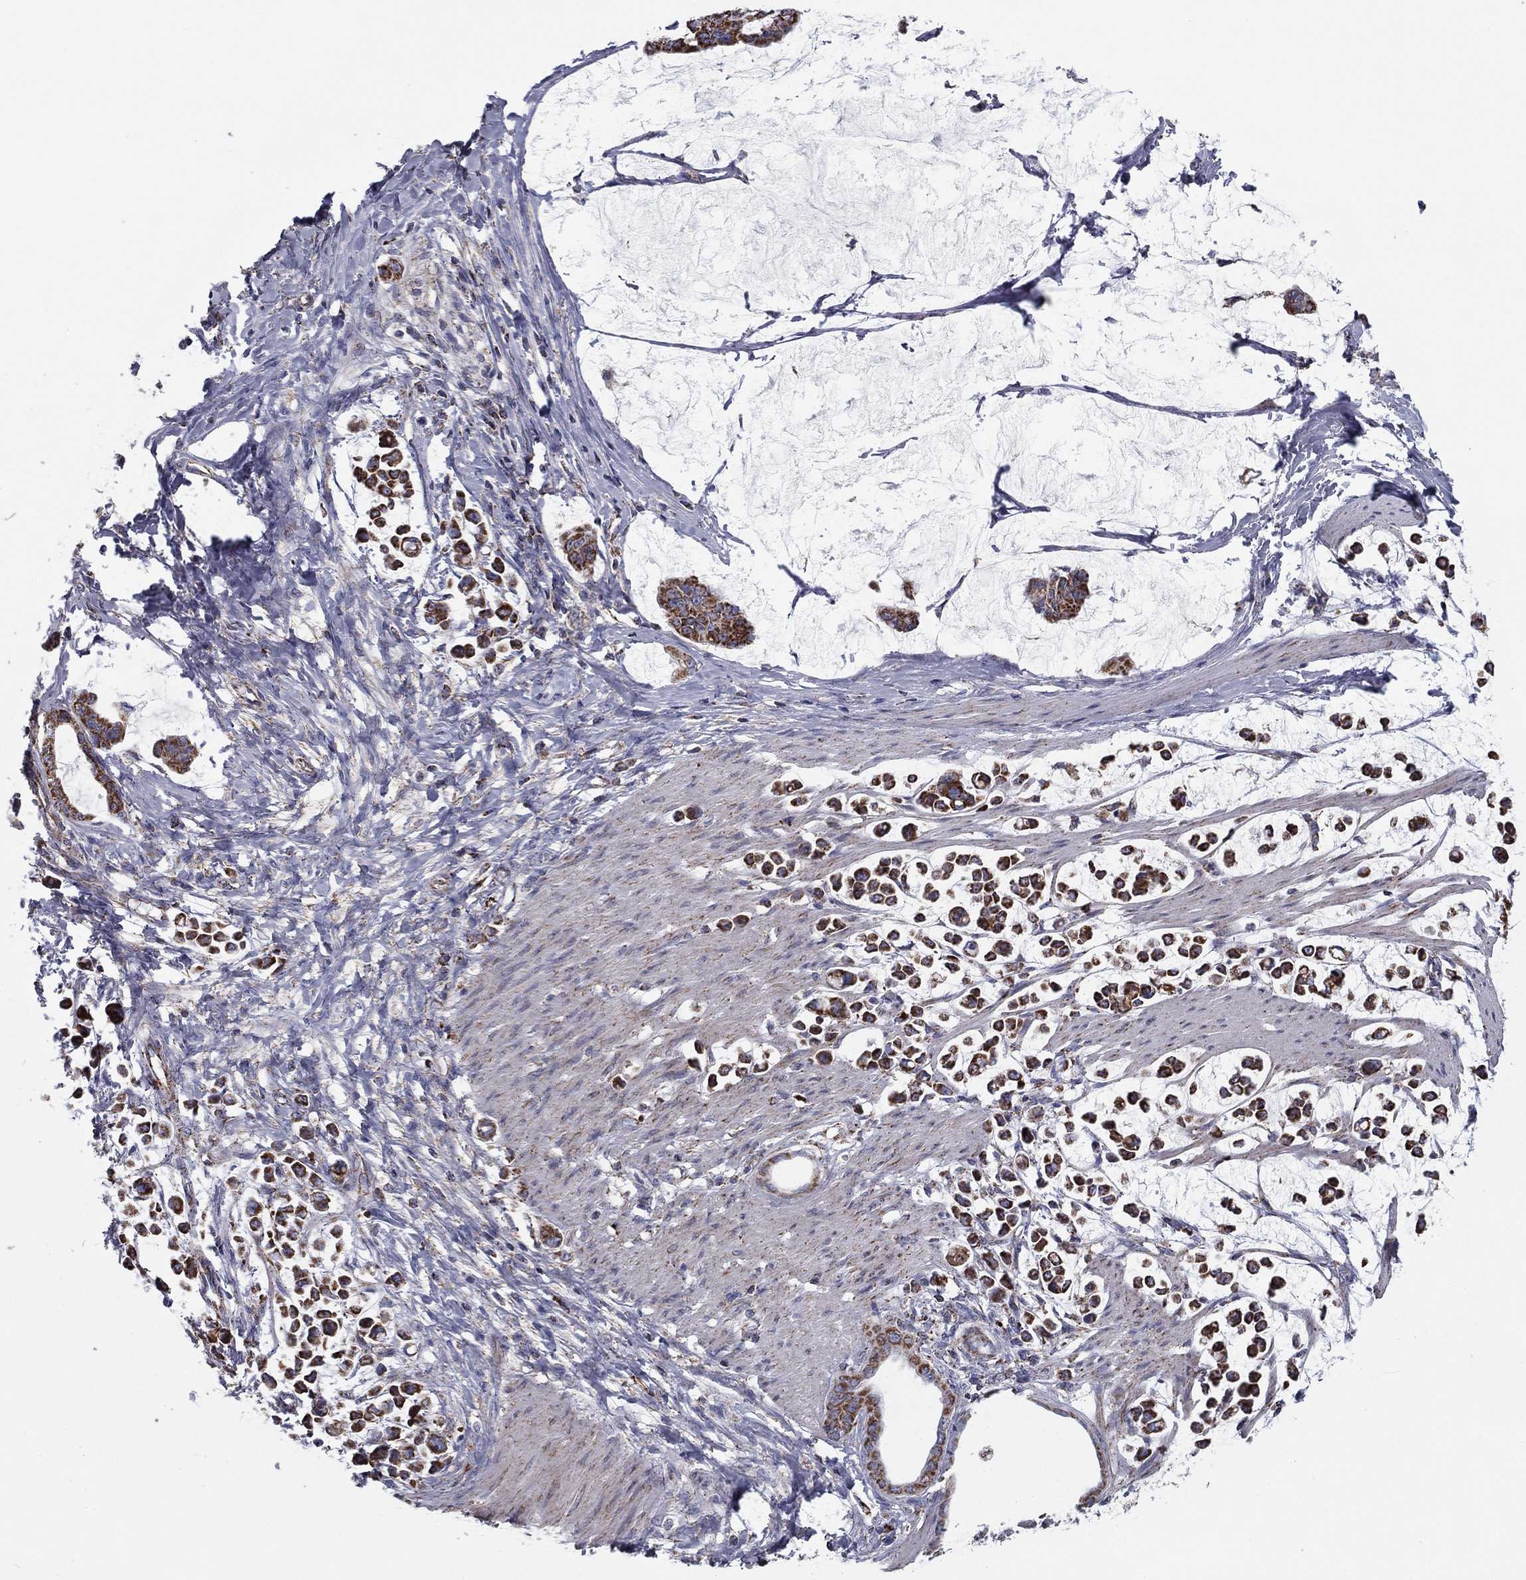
{"staining": {"intensity": "strong", "quantity": ">75%", "location": "cytoplasmic/membranous"}, "tissue": "stomach cancer", "cell_type": "Tumor cells", "image_type": "cancer", "snomed": [{"axis": "morphology", "description": "Adenocarcinoma, NOS"}, {"axis": "topography", "description": "Stomach"}], "caption": "Stomach adenocarcinoma stained with a brown dye exhibits strong cytoplasmic/membranous positive positivity in approximately >75% of tumor cells.", "gene": "NDUFV1", "patient": {"sex": "male", "age": 82}}